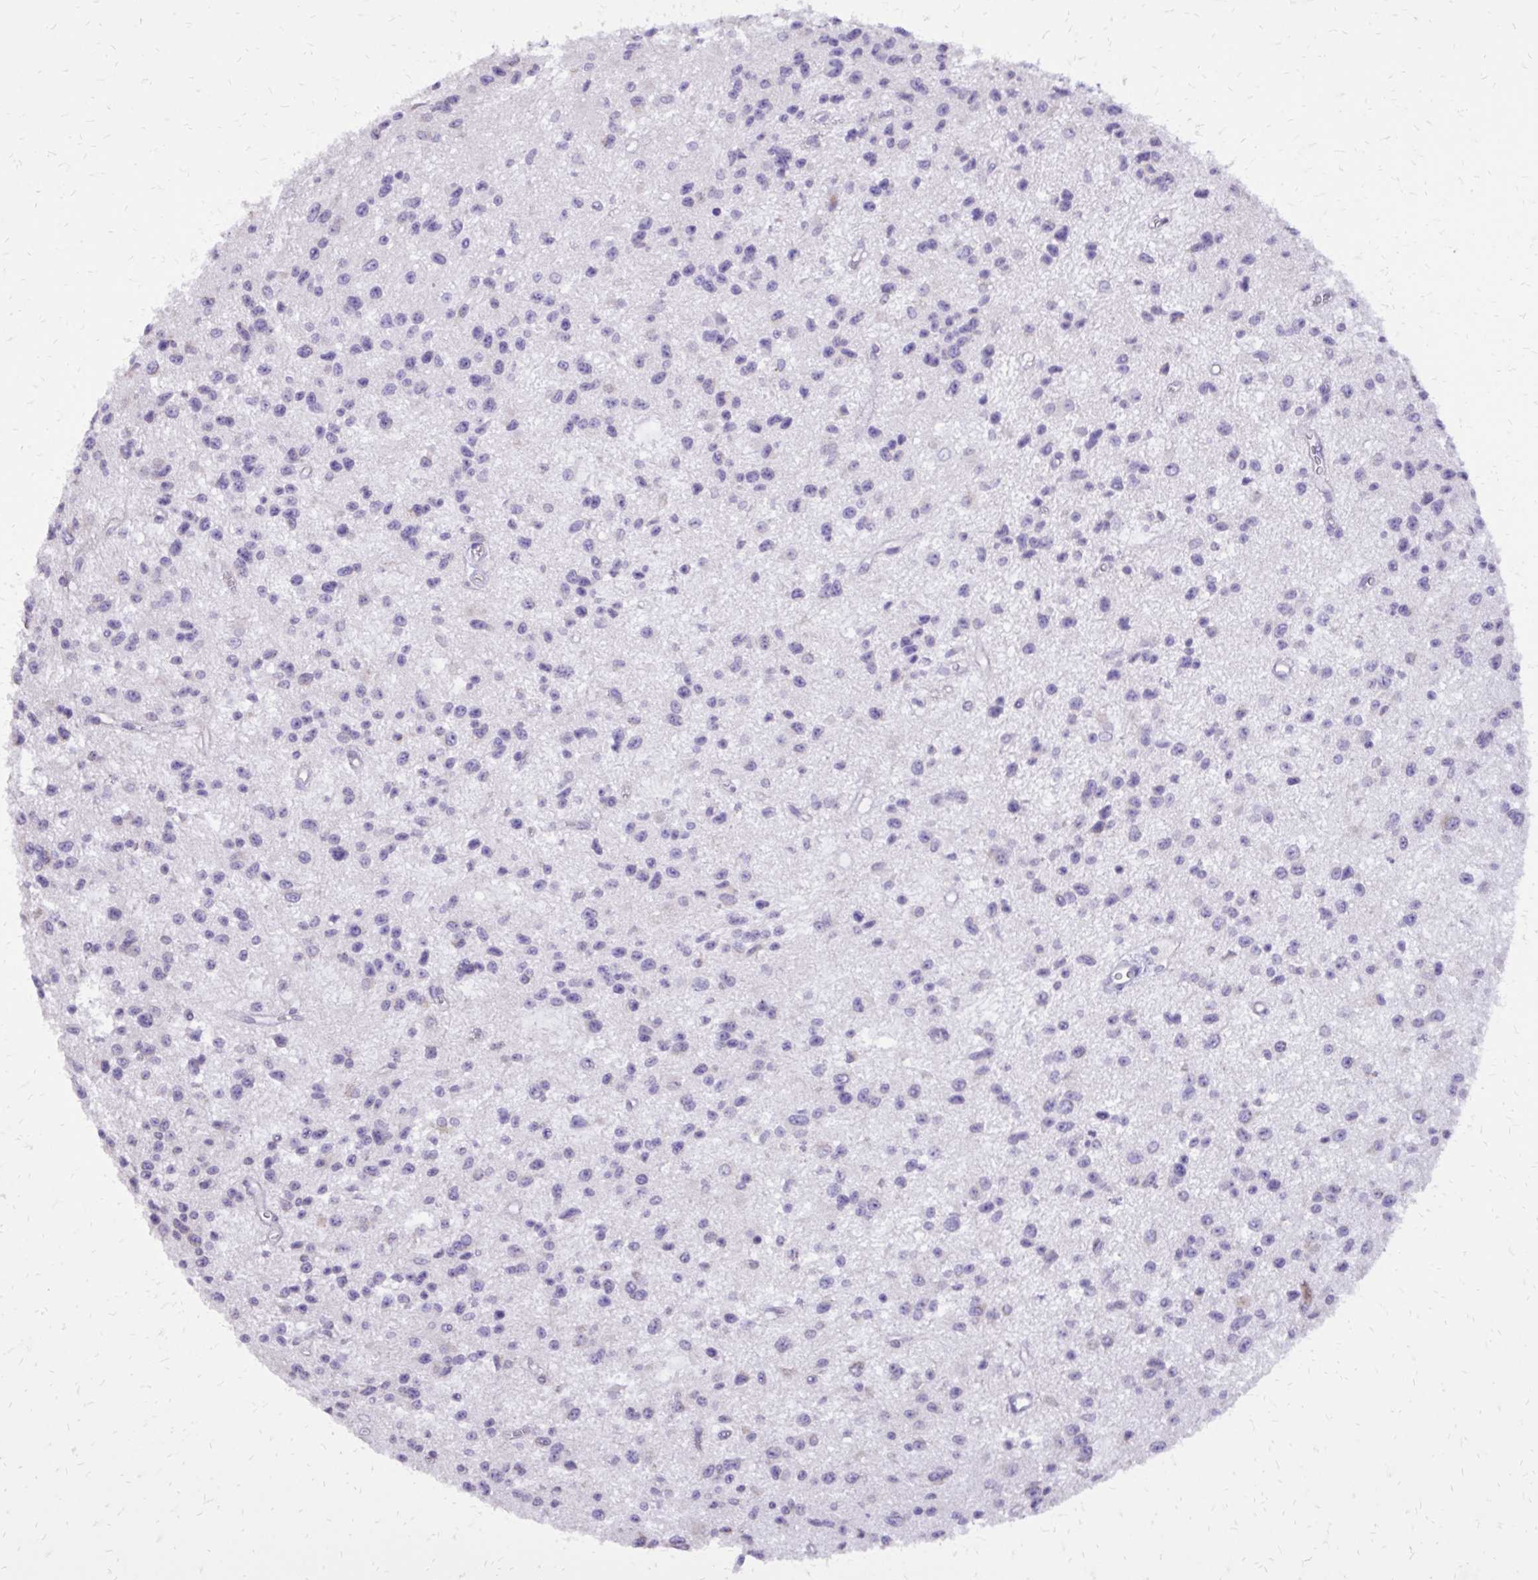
{"staining": {"intensity": "negative", "quantity": "none", "location": "none"}, "tissue": "glioma", "cell_type": "Tumor cells", "image_type": "cancer", "snomed": [{"axis": "morphology", "description": "Glioma, malignant, Low grade"}, {"axis": "topography", "description": "Brain"}], "caption": "Immunohistochemistry of human malignant low-grade glioma demonstrates no positivity in tumor cells.", "gene": "CAT", "patient": {"sex": "male", "age": 43}}